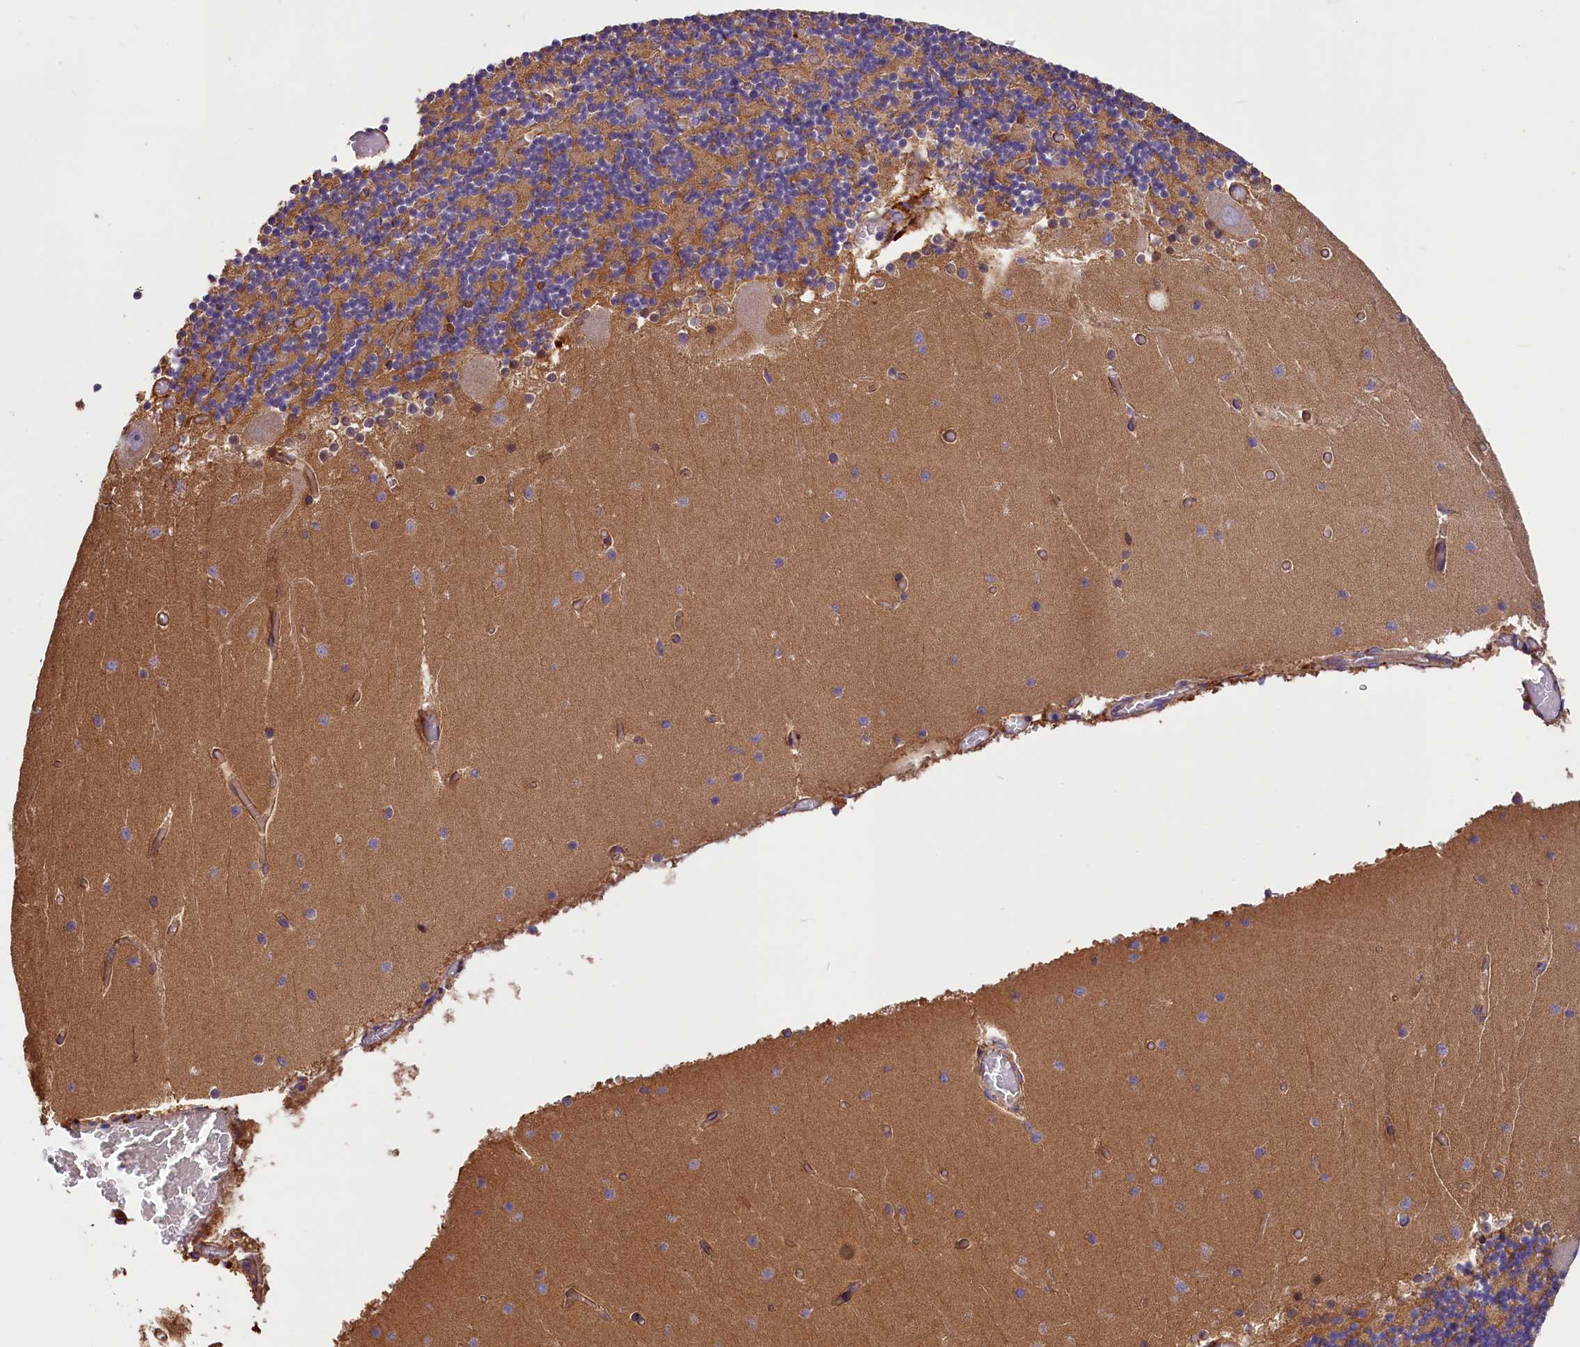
{"staining": {"intensity": "moderate", "quantity": ">75%", "location": "cytoplasmic/membranous"}, "tissue": "cerebellum", "cell_type": "Cells in granular layer", "image_type": "normal", "snomed": [{"axis": "morphology", "description": "Normal tissue, NOS"}, {"axis": "topography", "description": "Cerebellum"}], "caption": "Immunohistochemical staining of unremarkable cerebellum shows moderate cytoplasmic/membranous protein positivity in approximately >75% of cells in granular layer.", "gene": "ERMARD", "patient": {"sex": "female", "age": 28}}